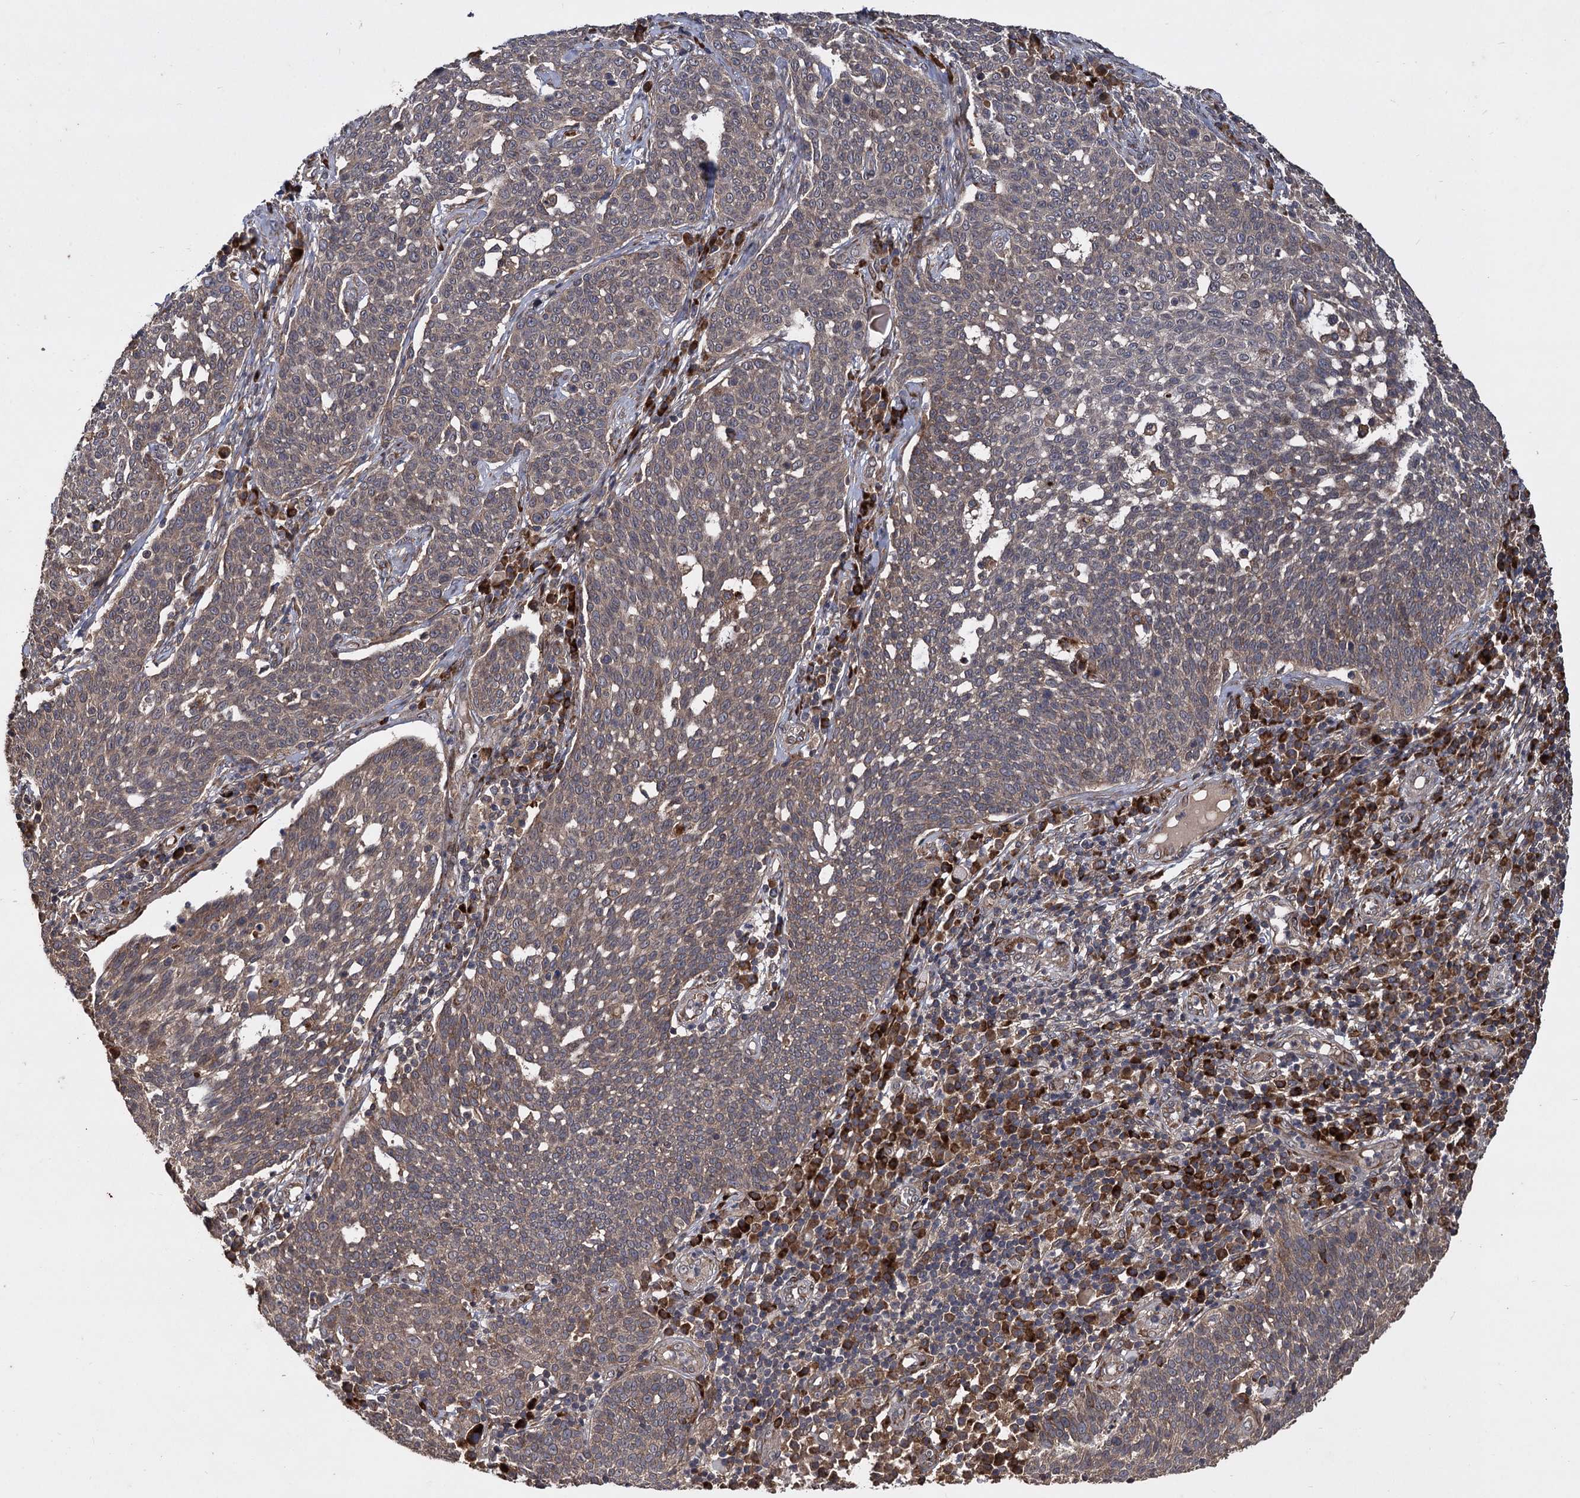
{"staining": {"intensity": "weak", "quantity": "25%-75%", "location": "cytoplasmic/membranous"}, "tissue": "cervical cancer", "cell_type": "Tumor cells", "image_type": "cancer", "snomed": [{"axis": "morphology", "description": "Squamous cell carcinoma, NOS"}, {"axis": "topography", "description": "Cervix"}], "caption": "Protein expression analysis of cervical squamous cell carcinoma shows weak cytoplasmic/membranous expression in approximately 25%-75% of tumor cells. (DAB (3,3'-diaminobenzidine) IHC with brightfield microscopy, high magnification).", "gene": "INPPL1", "patient": {"sex": "female", "age": 34}}